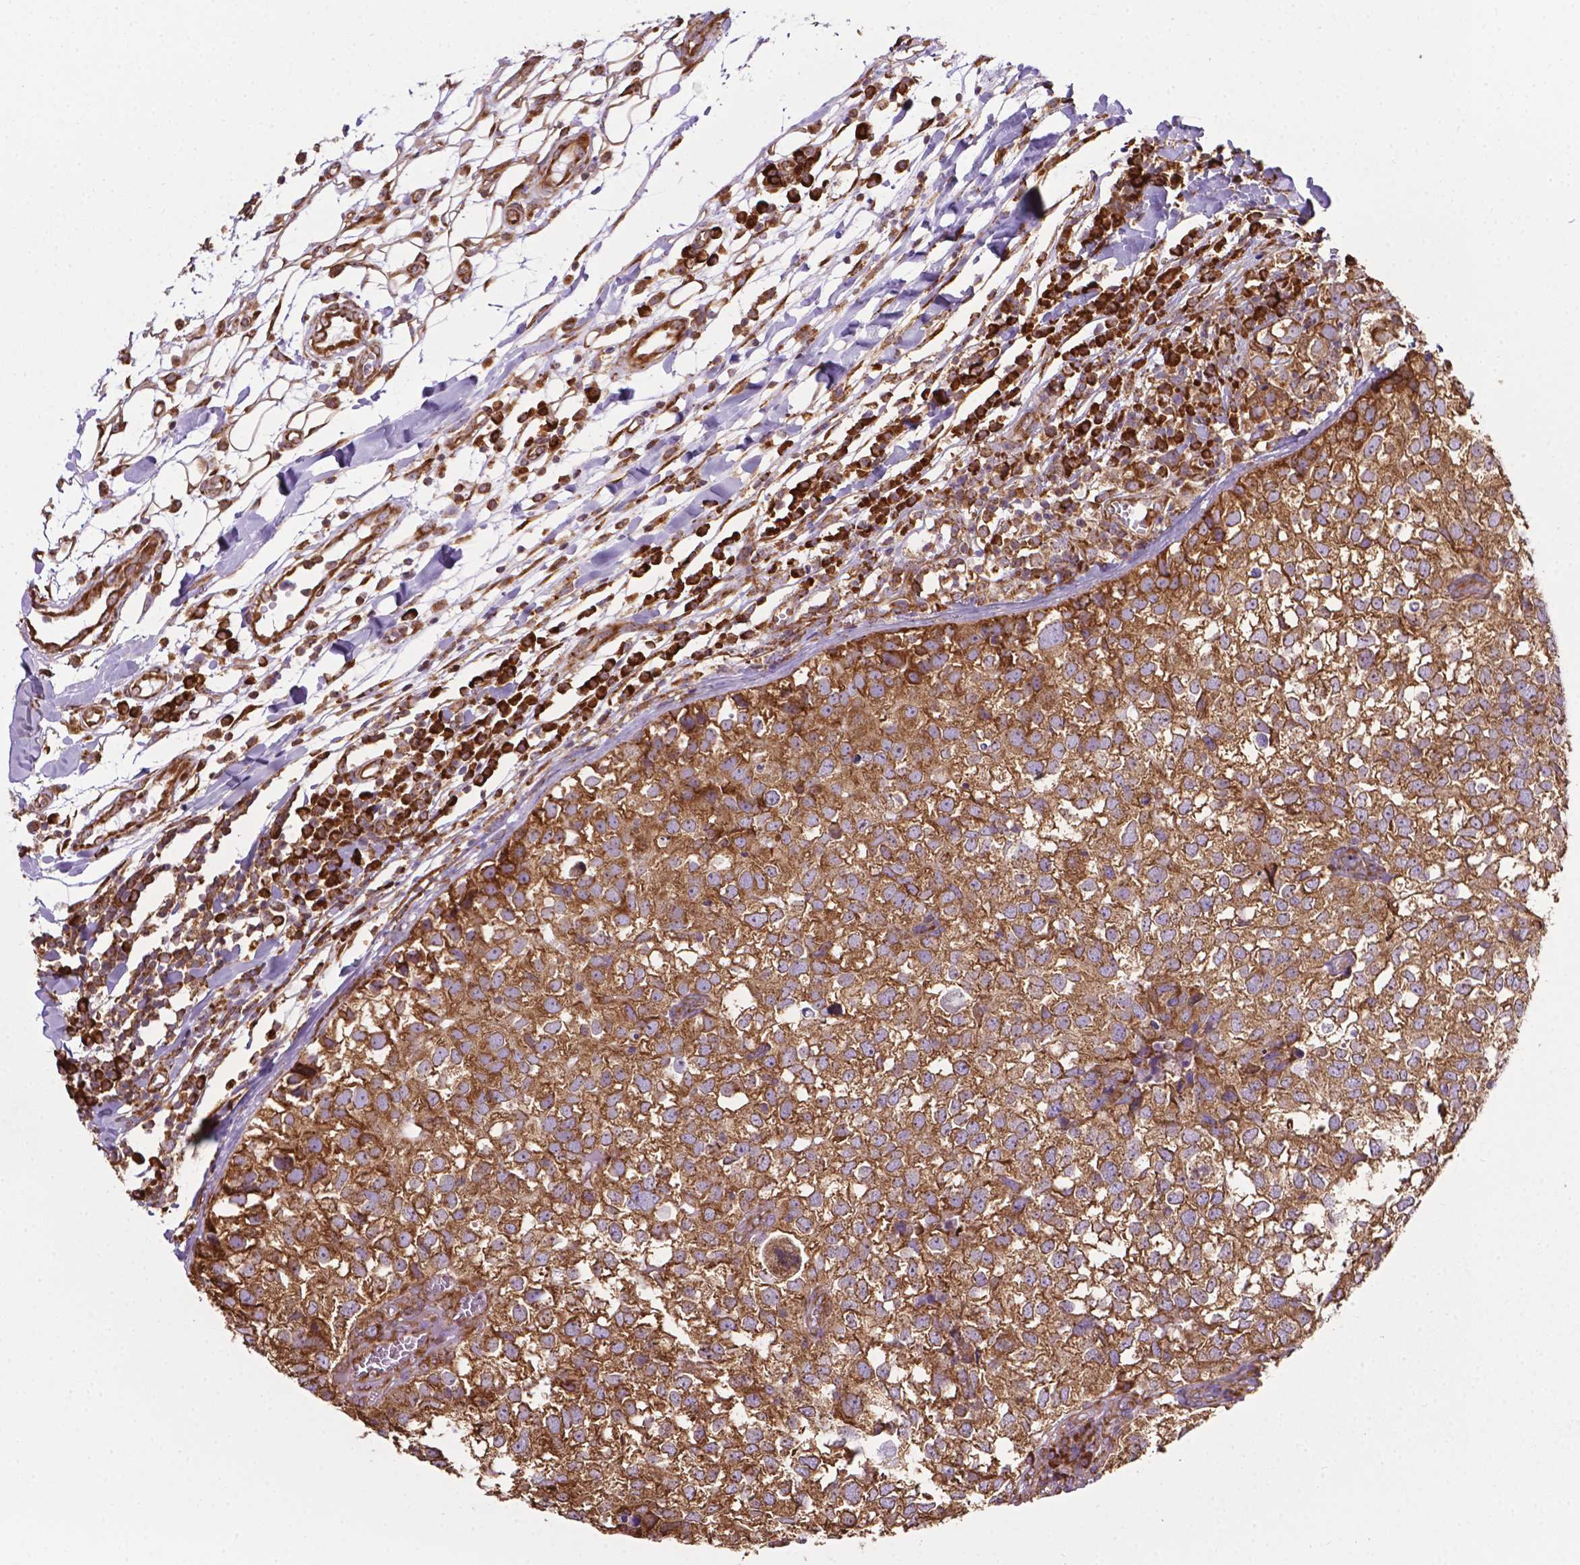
{"staining": {"intensity": "moderate", "quantity": ">75%", "location": "cytoplasmic/membranous"}, "tissue": "breast cancer", "cell_type": "Tumor cells", "image_type": "cancer", "snomed": [{"axis": "morphology", "description": "Duct carcinoma"}, {"axis": "topography", "description": "Breast"}], "caption": "A medium amount of moderate cytoplasmic/membranous positivity is seen in about >75% of tumor cells in breast cancer (invasive ductal carcinoma) tissue. The staining was performed using DAB (3,3'-diaminobenzidine) to visualize the protein expression in brown, while the nuclei were stained in blue with hematoxylin (Magnification: 20x).", "gene": "RPL29", "patient": {"sex": "female", "age": 30}}